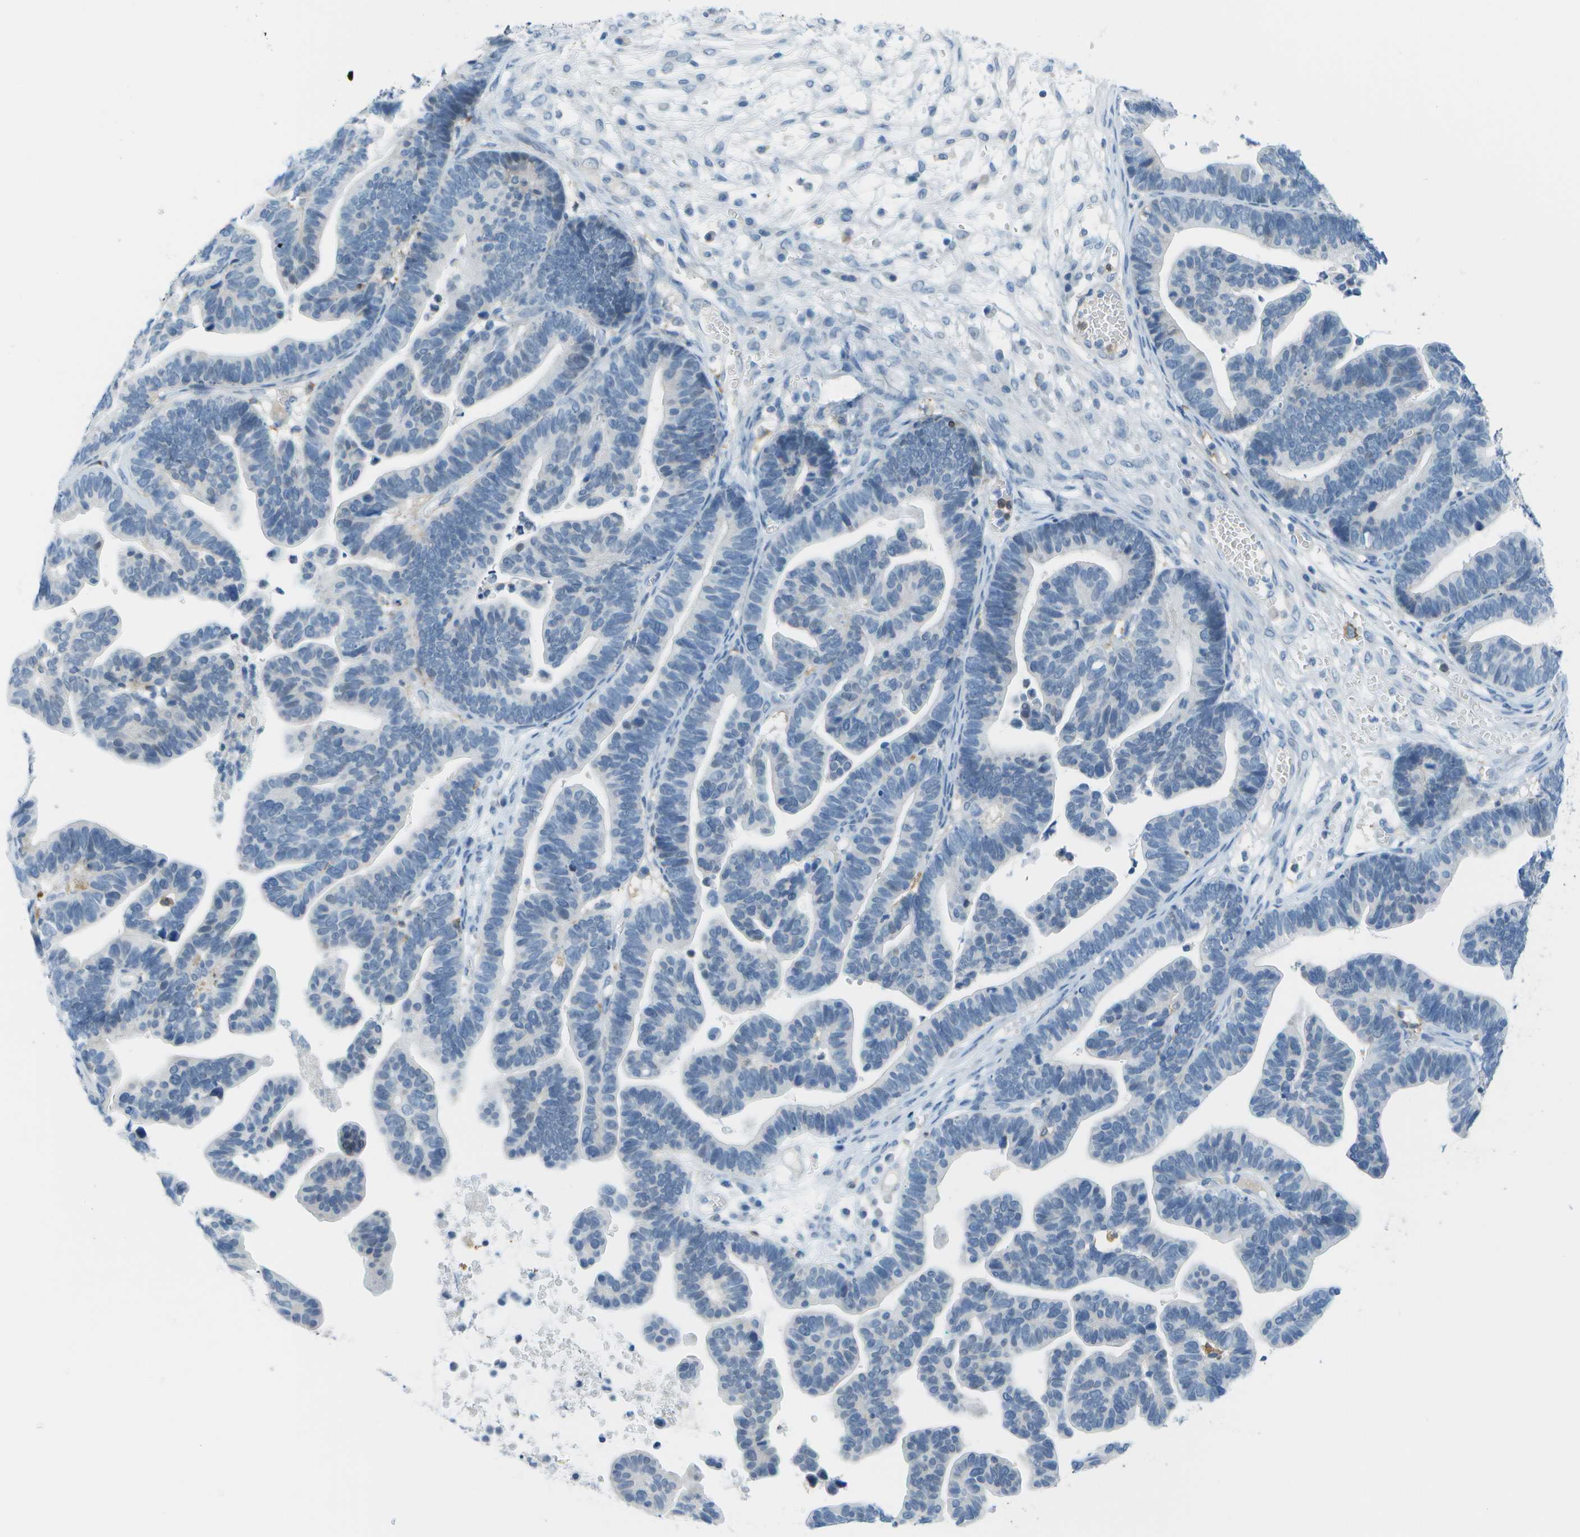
{"staining": {"intensity": "negative", "quantity": "none", "location": "none"}, "tissue": "ovarian cancer", "cell_type": "Tumor cells", "image_type": "cancer", "snomed": [{"axis": "morphology", "description": "Cystadenocarcinoma, serous, NOS"}, {"axis": "topography", "description": "Ovary"}], "caption": "An immunohistochemistry micrograph of ovarian cancer is shown. There is no staining in tumor cells of ovarian cancer.", "gene": "ZBTB43", "patient": {"sex": "female", "age": 56}}